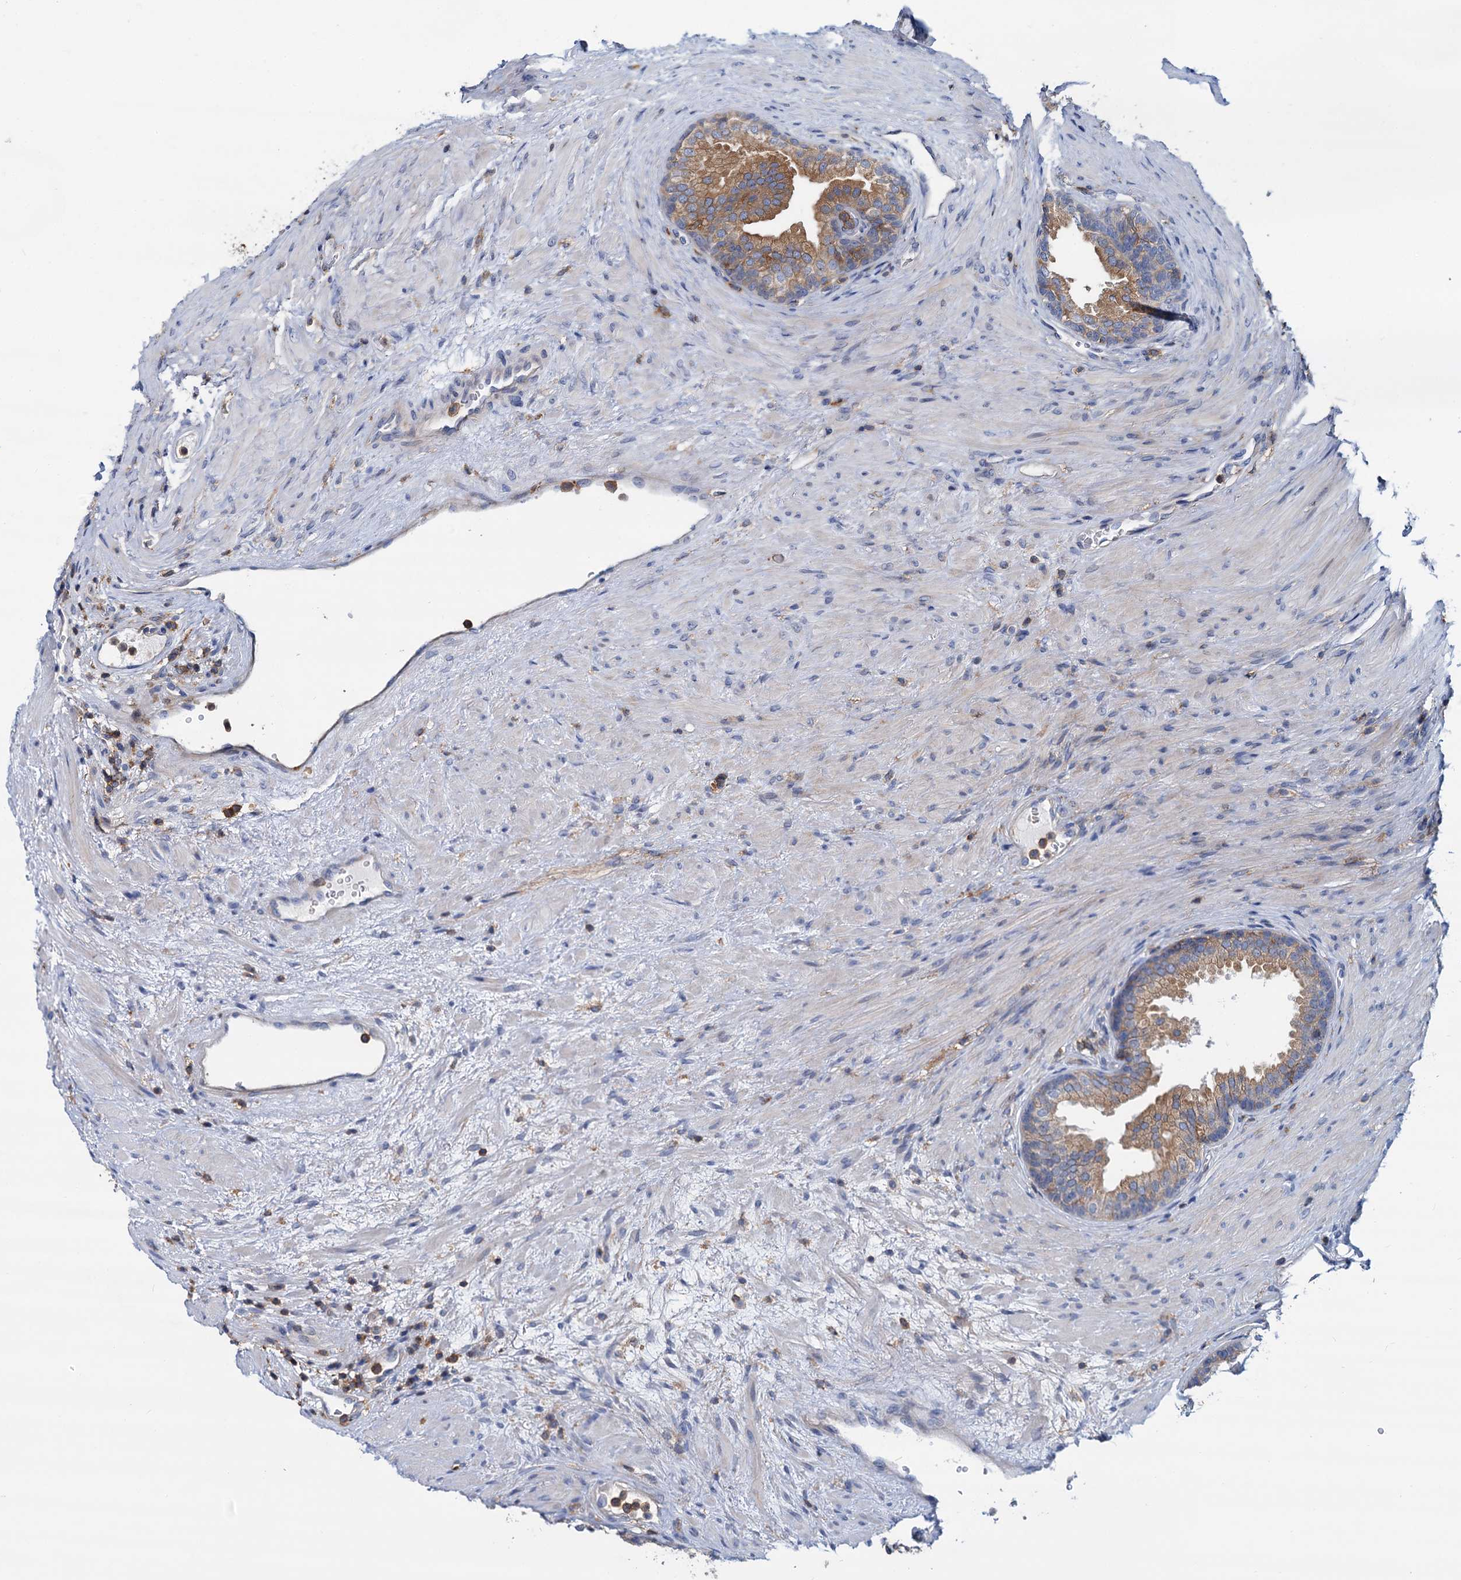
{"staining": {"intensity": "moderate", "quantity": "25%-75%", "location": "cytoplasmic/membranous"}, "tissue": "prostate", "cell_type": "Glandular cells", "image_type": "normal", "snomed": [{"axis": "morphology", "description": "Normal tissue, NOS"}, {"axis": "topography", "description": "Prostate"}], "caption": "Immunohistochemical staining of normal prostate demonstrates moderate cytoplasmic/membranous protein positivity in approximately 25%-75% of glandular cells.", "gene": "LRCH4", "patient": {"sex": "male", "age": 76}}